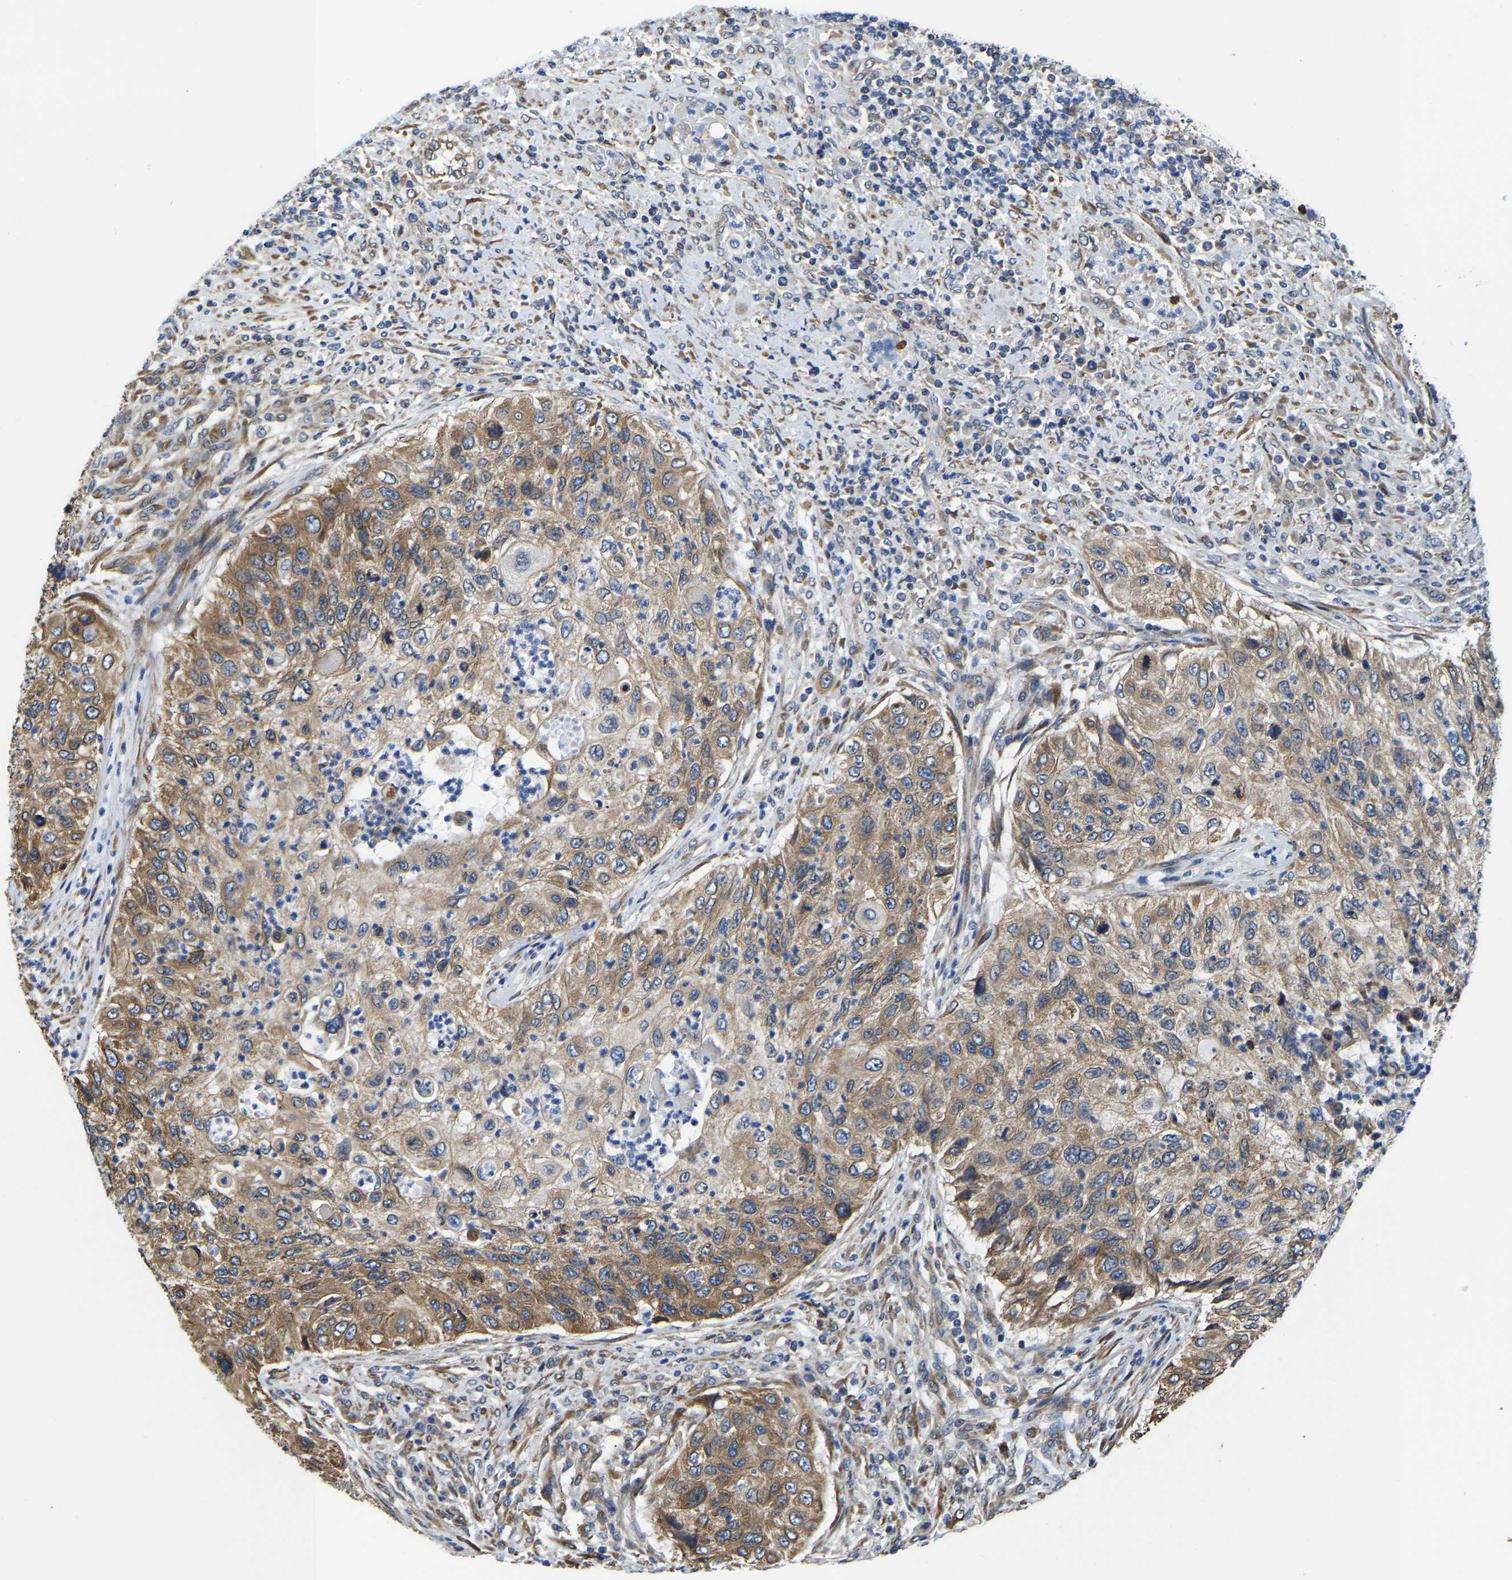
{"staining": {"intensity": "moderate", "quantity": ">75%", "location": "cytoplasmic/membranous"}, "tissue": "urothelial cancer", "cell_type": "Tumor cells", "image_type": "cancer", "snomed": [{"axis": "morphology", "description": "Urothelial carcinoma, High grade"}, {"axis": "topography", "description": "Urinary bladder"}], "caption": "Immunohistochemical staining of human urothelial carcinoma (high-grade) exhibits medium levels of moderate cytoplasmic/membranous staining in approximately >75% of tumor cells.", "gene": "ARL6IP5", "patient": {"sex": "female", "age": 60}}